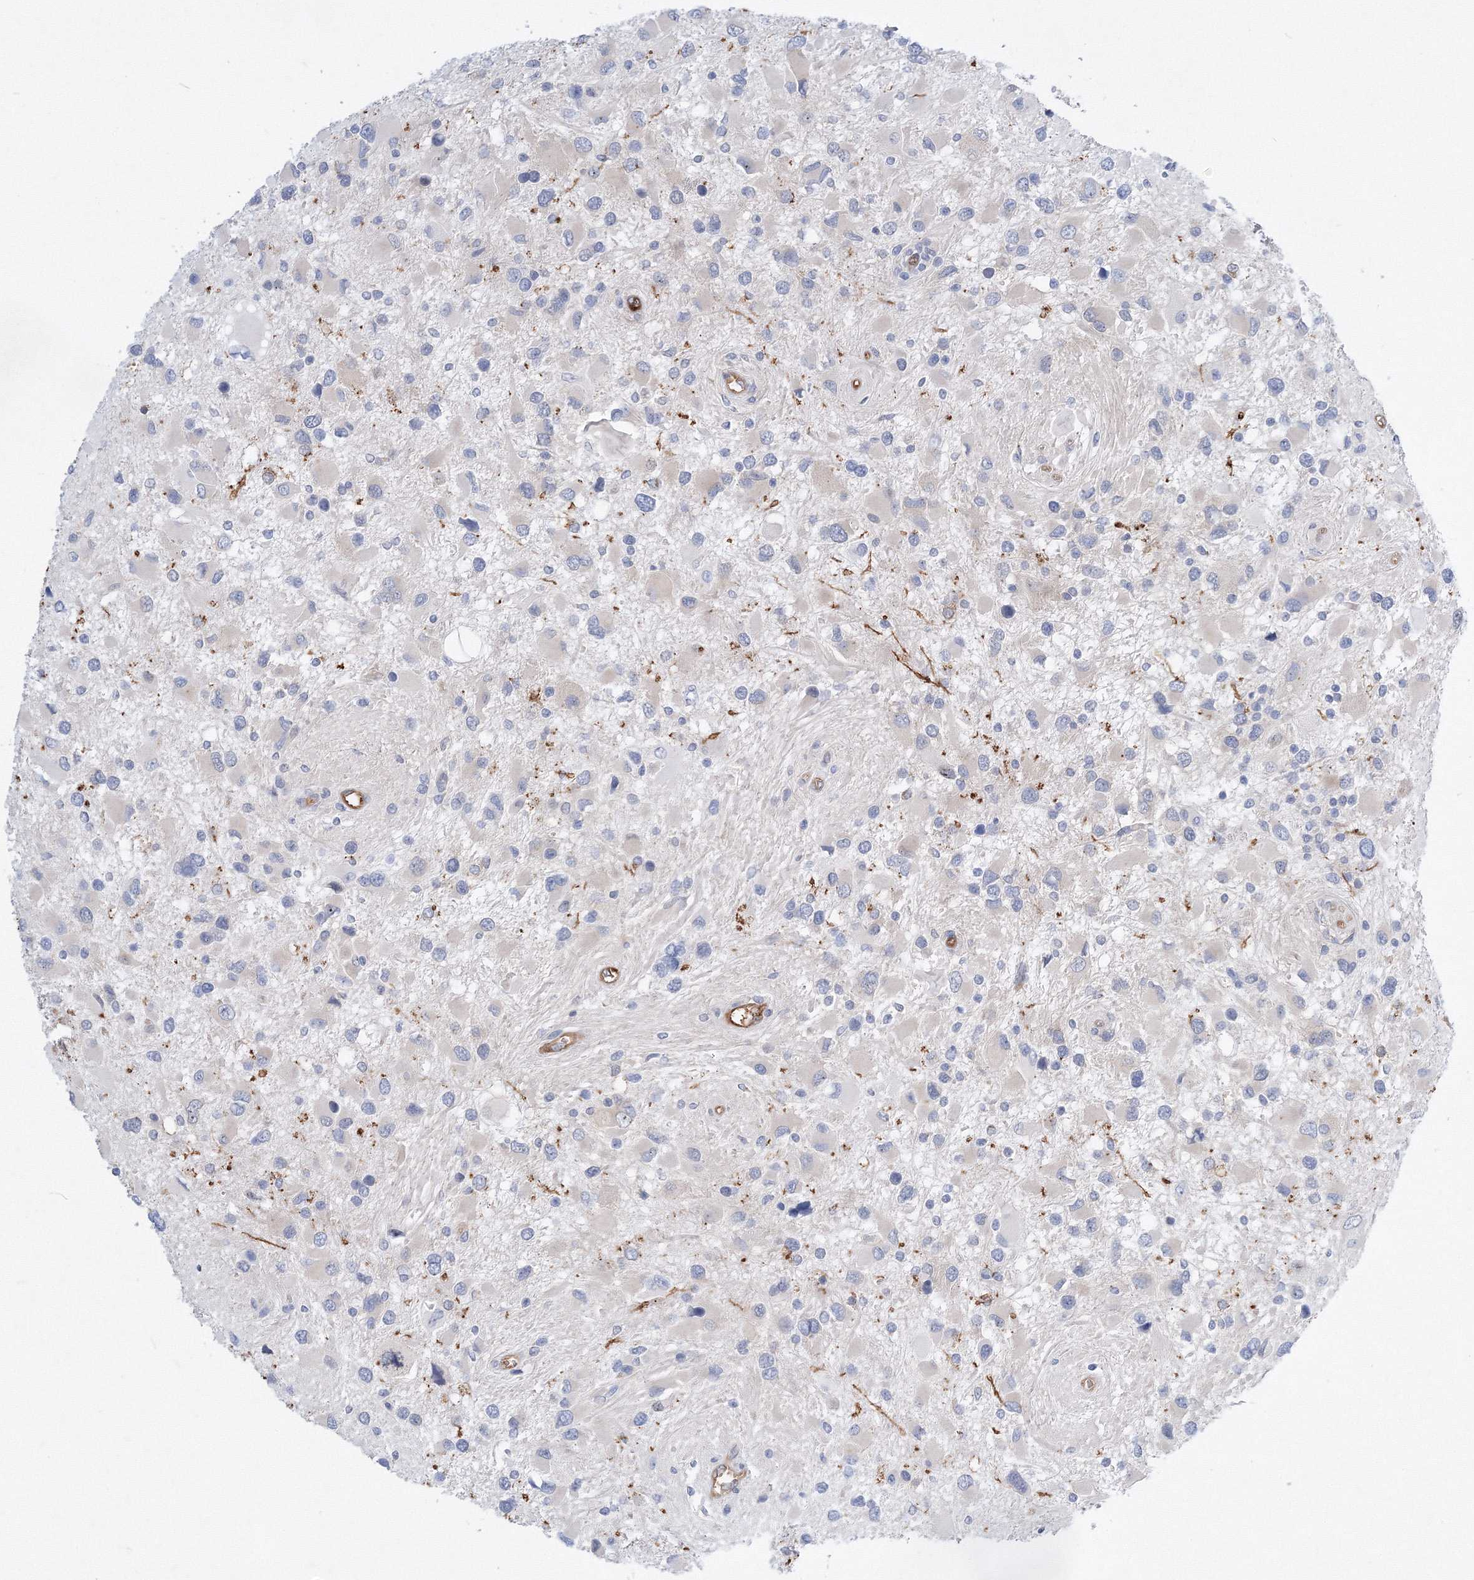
{"staining": {"intensity": "negative", "quantity": "none", "location": "none"}, "tissue": "glioma", "cell_type": "Tumor cells", "image_type": "cancer", "snomed": [{"axis": "morphology", "description": "Glioma, malignant, High grade"}, {"axis": "topography", "description": "Brain"}], "caption": "DAB immunohistochemical staining of malignant glioma (high-grade) reveals no significant expression in tumor cells.", "gene": "TANC1", "patient": {"sex": "male", "age": 53}}